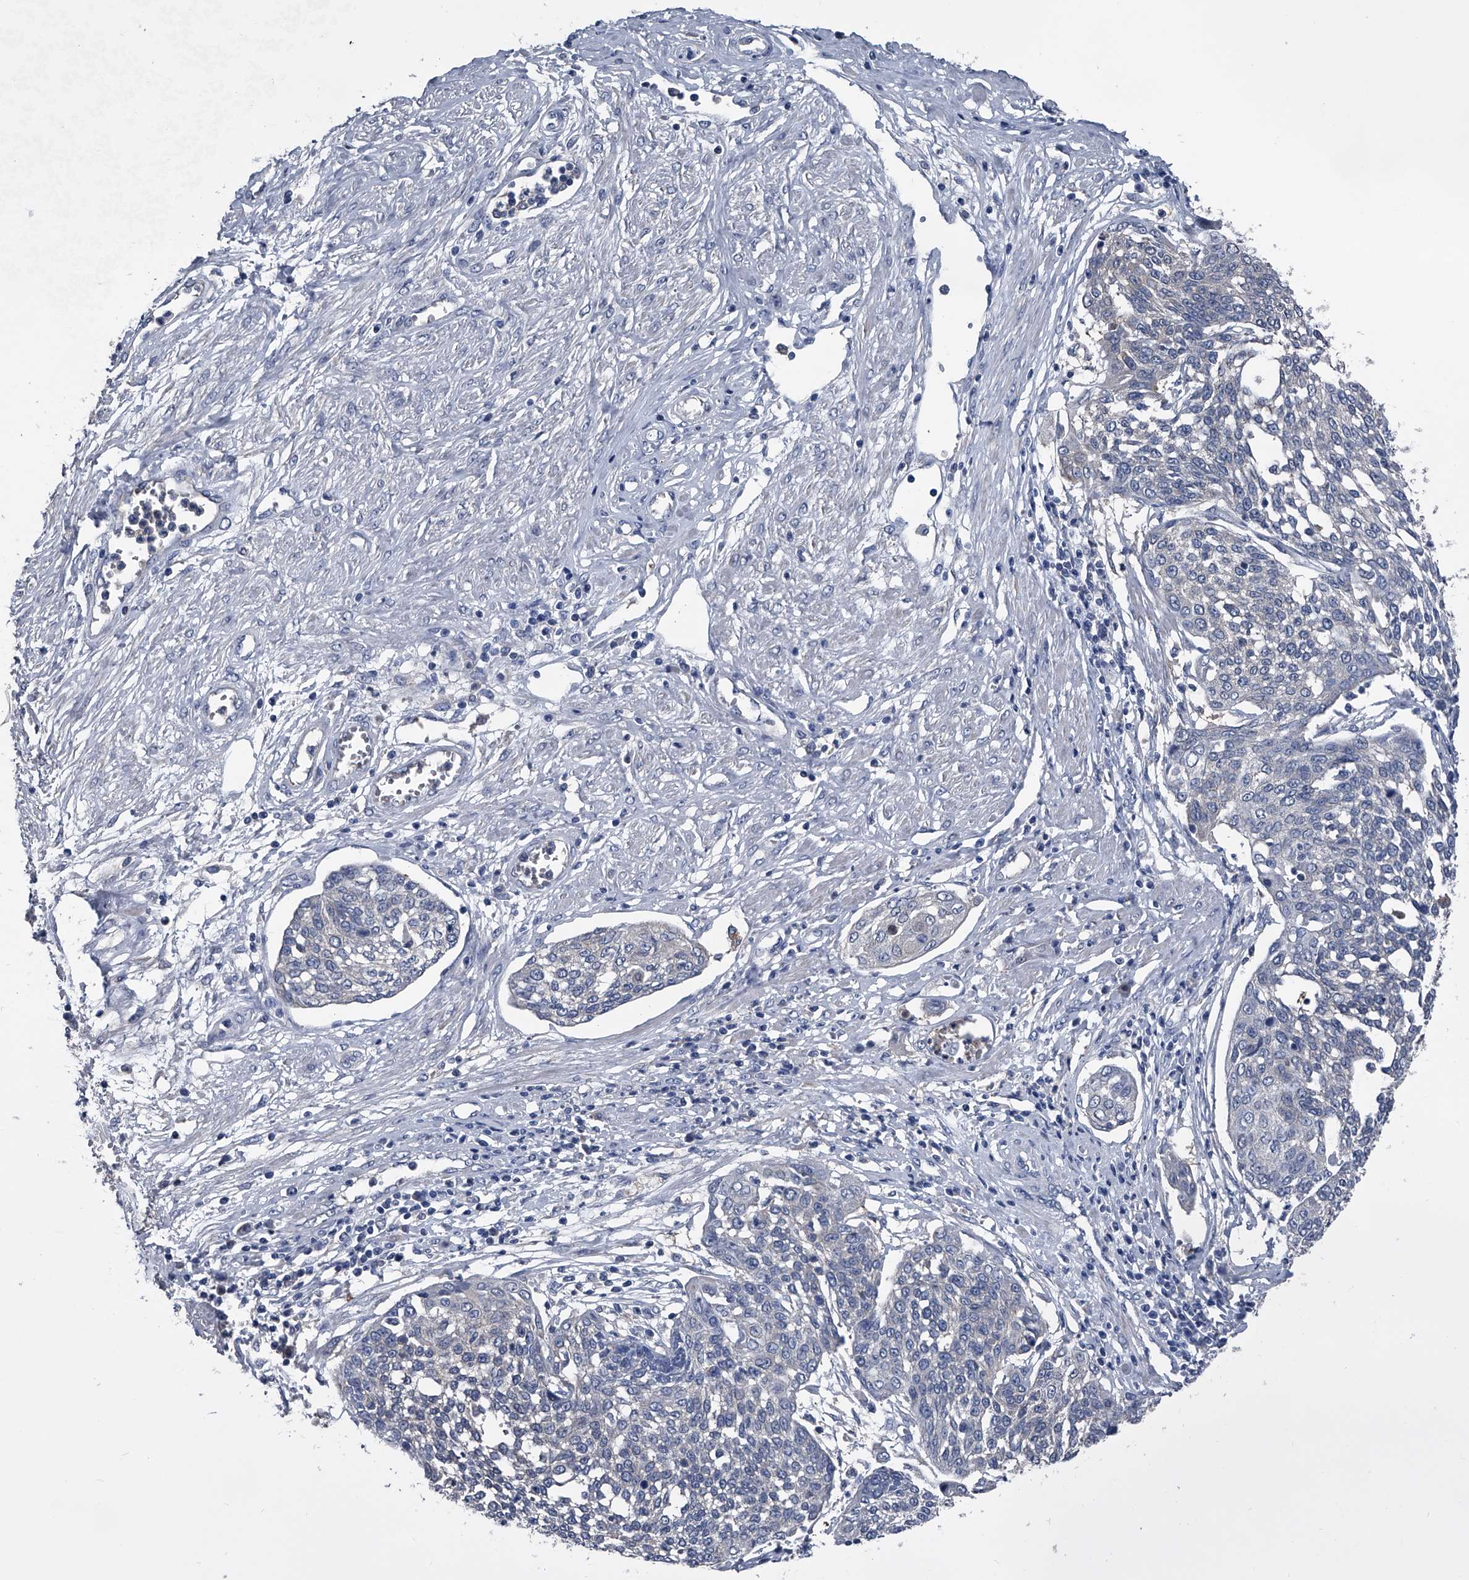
{"staining": {"intensity": "negative", "quantity": "none", "location": "none"}, "tissue": "cervical cancer", "cell_type": "Tumor cells", "image_type": "cancer", "snomed": [{"axis": "morphology", "description": "Squamous cell carcinoma, NOS"}, {"axis": "topography", "description": "Cervix"}], "caption": "DAB (3,3'-diaminobenzidine) immunohistochemical staining of human cervical cancer (squamous cell carcinoma) reveals no significant positivity in tumor cells.", "gene": "KIF13A", "patient": {"sex": "female", "age": 34}}